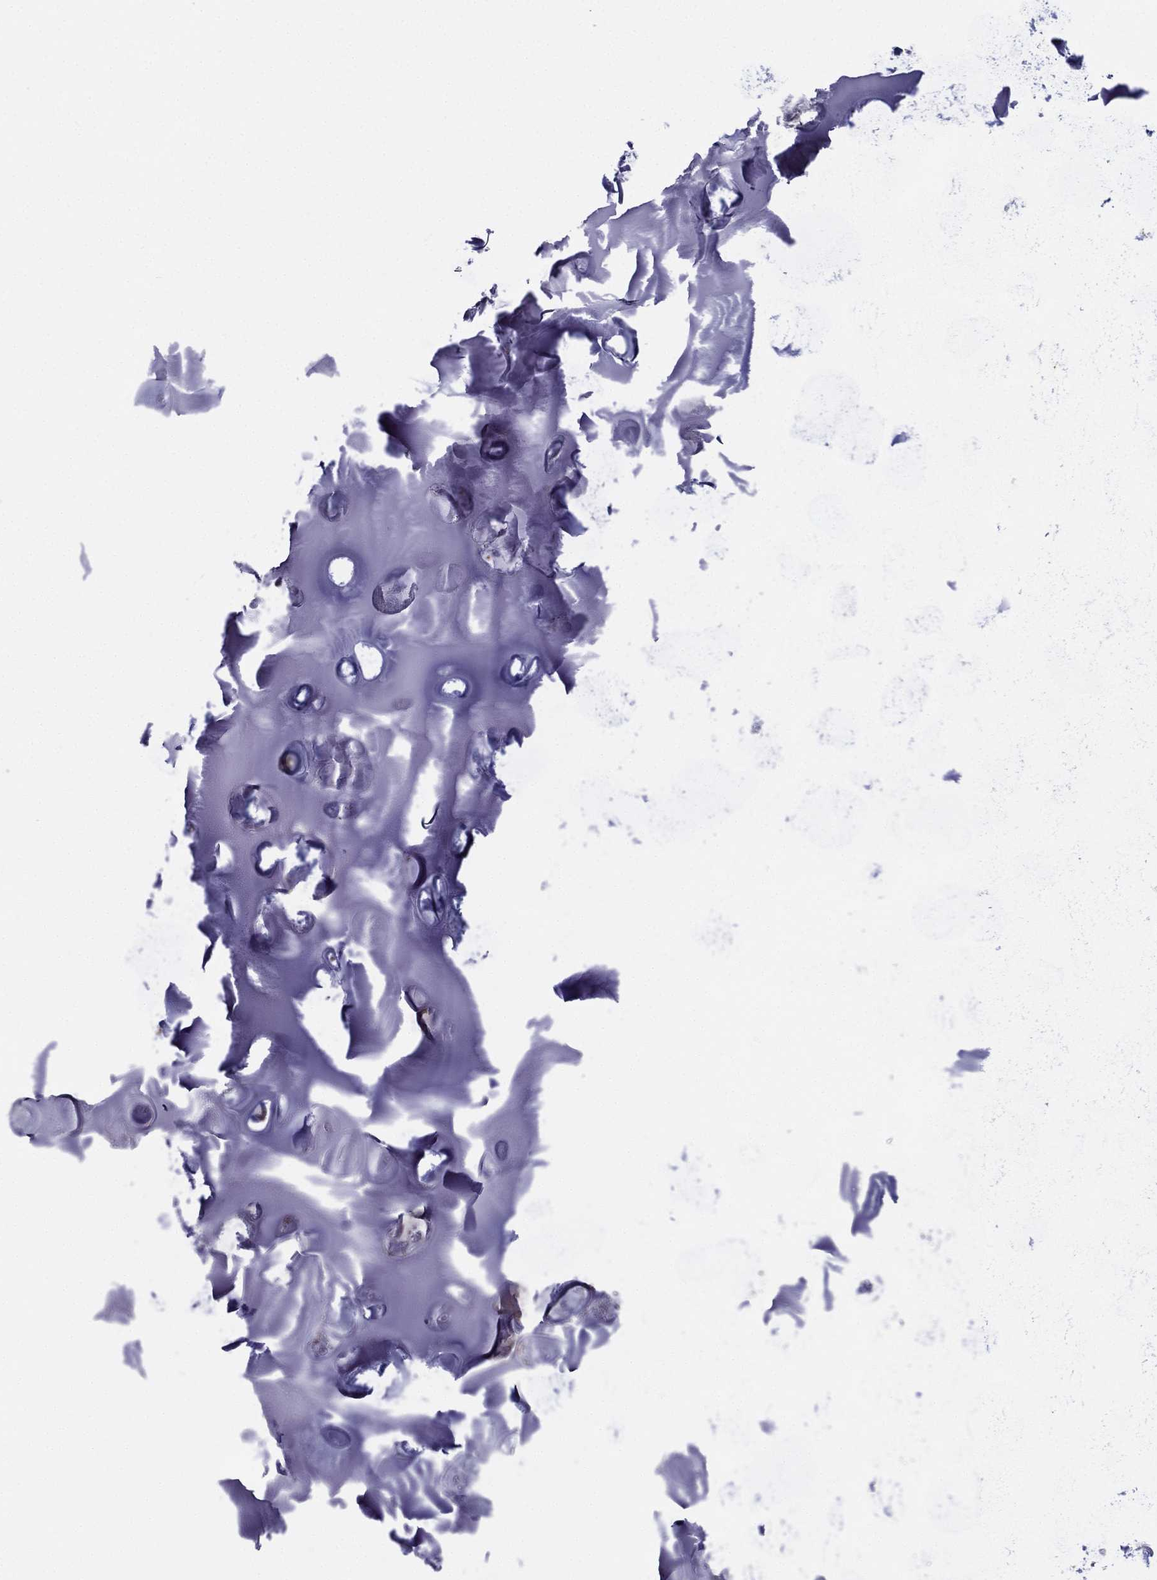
{"staining": {"intensity": "negative", "quantity": "none", "location": "none"}, "tissue": "soft tissue", "cell_type": "Chondrocytes", "image_type": "normal", "snomed": [{"axis": "morphology", "description": "Normal tissue, NOS"}, {"axis": "morphology", "description": "Squamous cell carcinoma, NOS"}, {"axis": "topography", "description": "Cartilage tissue"}, {"axis": "topography", "description": "Lung"}], "caption": "Photomicrograph shows no protein expression in chondrocytes of unremarkable soft tissue.", "gene": "SCUBE1", "patient": {"sex": "male", "age": 66}}